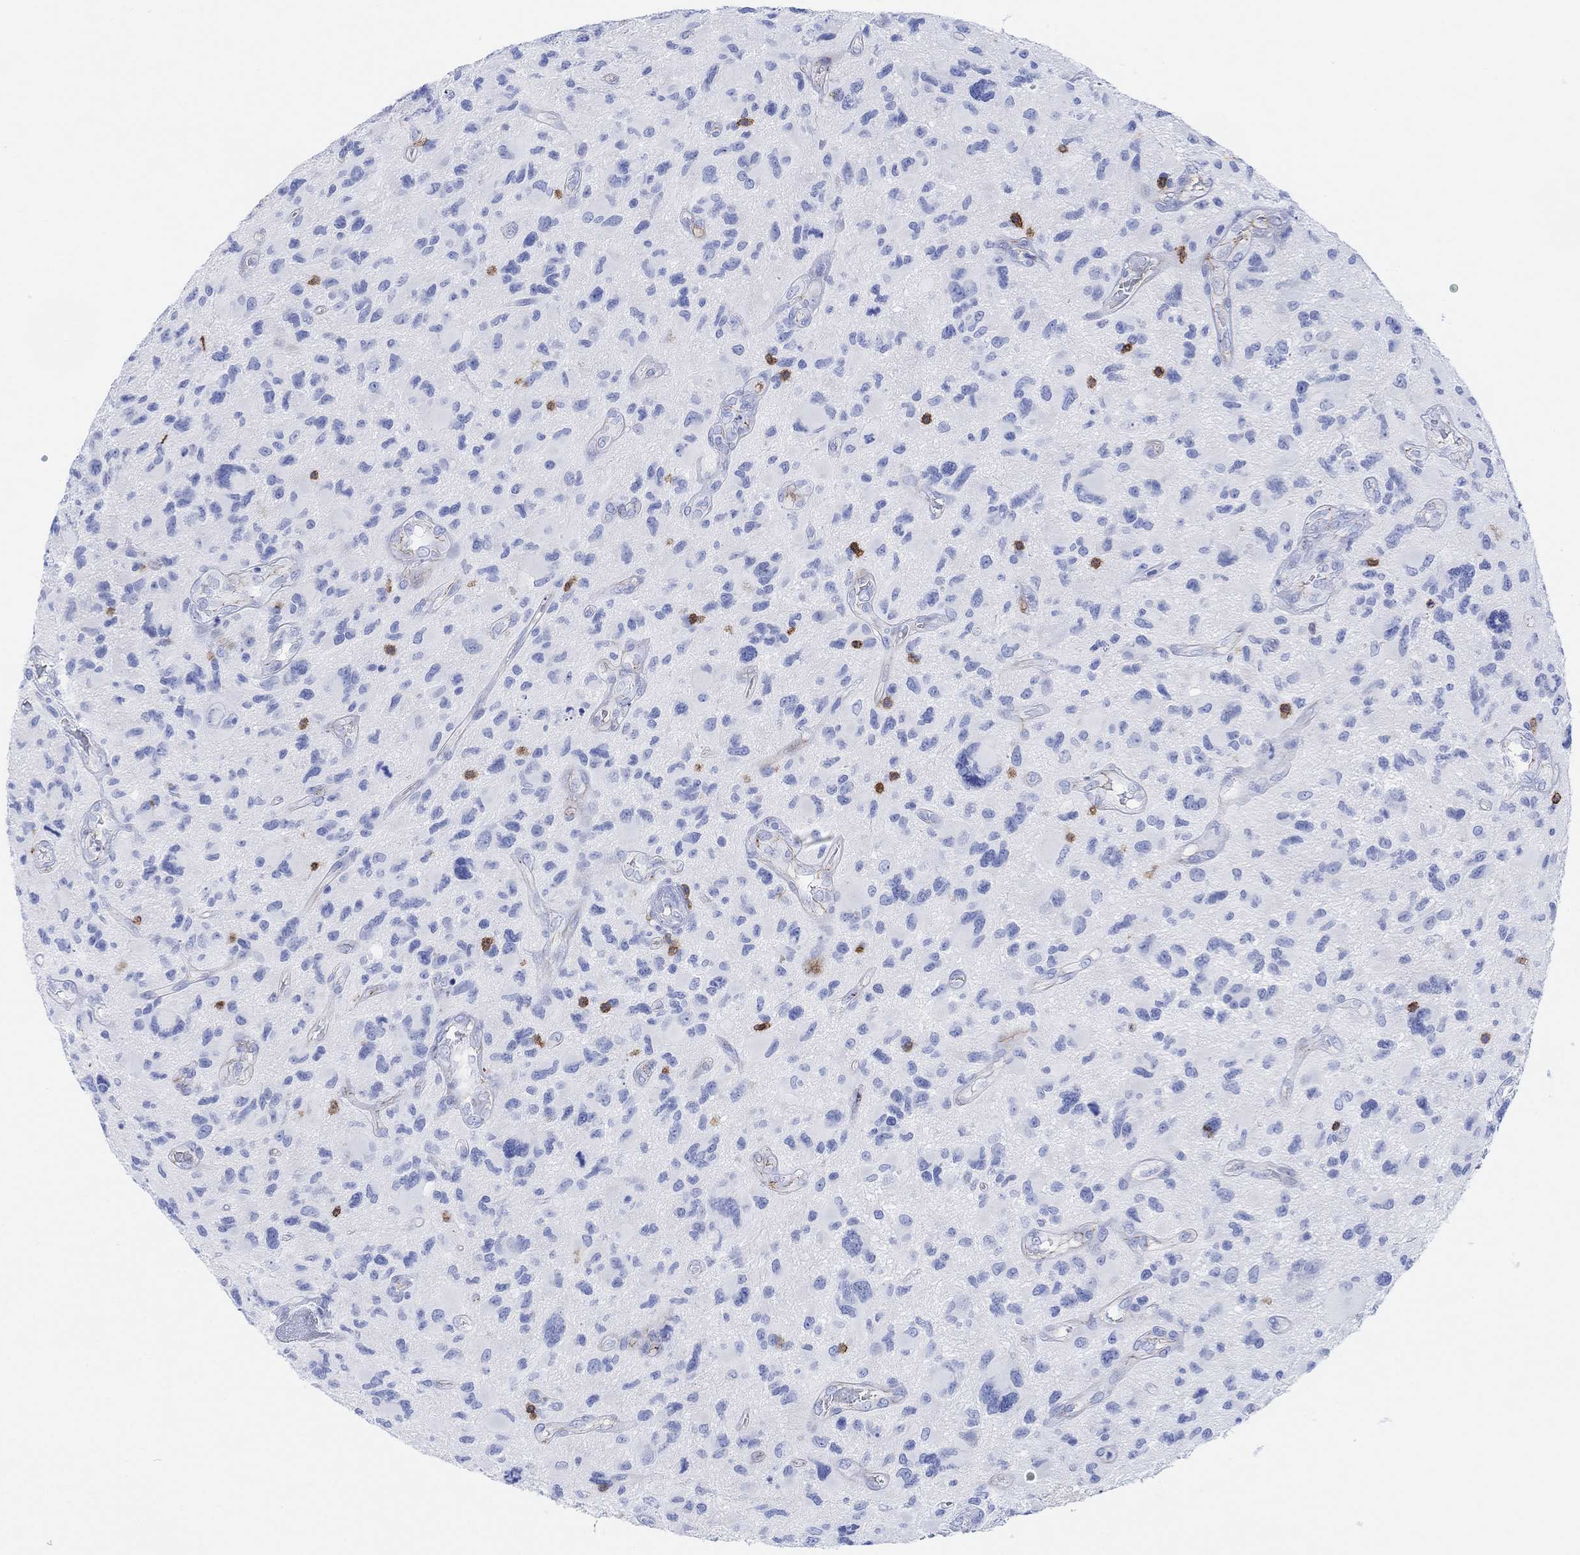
{"staining": {"intensity": "negative", "quantity": "none", "location": "none"}, "tissue": "glioma", "cell_type": "Tumor cells", "image_type": "cancer", "snomed": [{"axis": "morphology", "description": "Glioma, malignant, NOS"}, {"axis": "morphology", "description": "Glioma, malignant, High grade"}, {"axis": "topography", "description": "Brain"}], "caption": "This is an IHC histopathology image of glioma. There is no positivity in tumor cells.", "gene": "GPR65", "patient": {"sex": "female", "age": 71}}